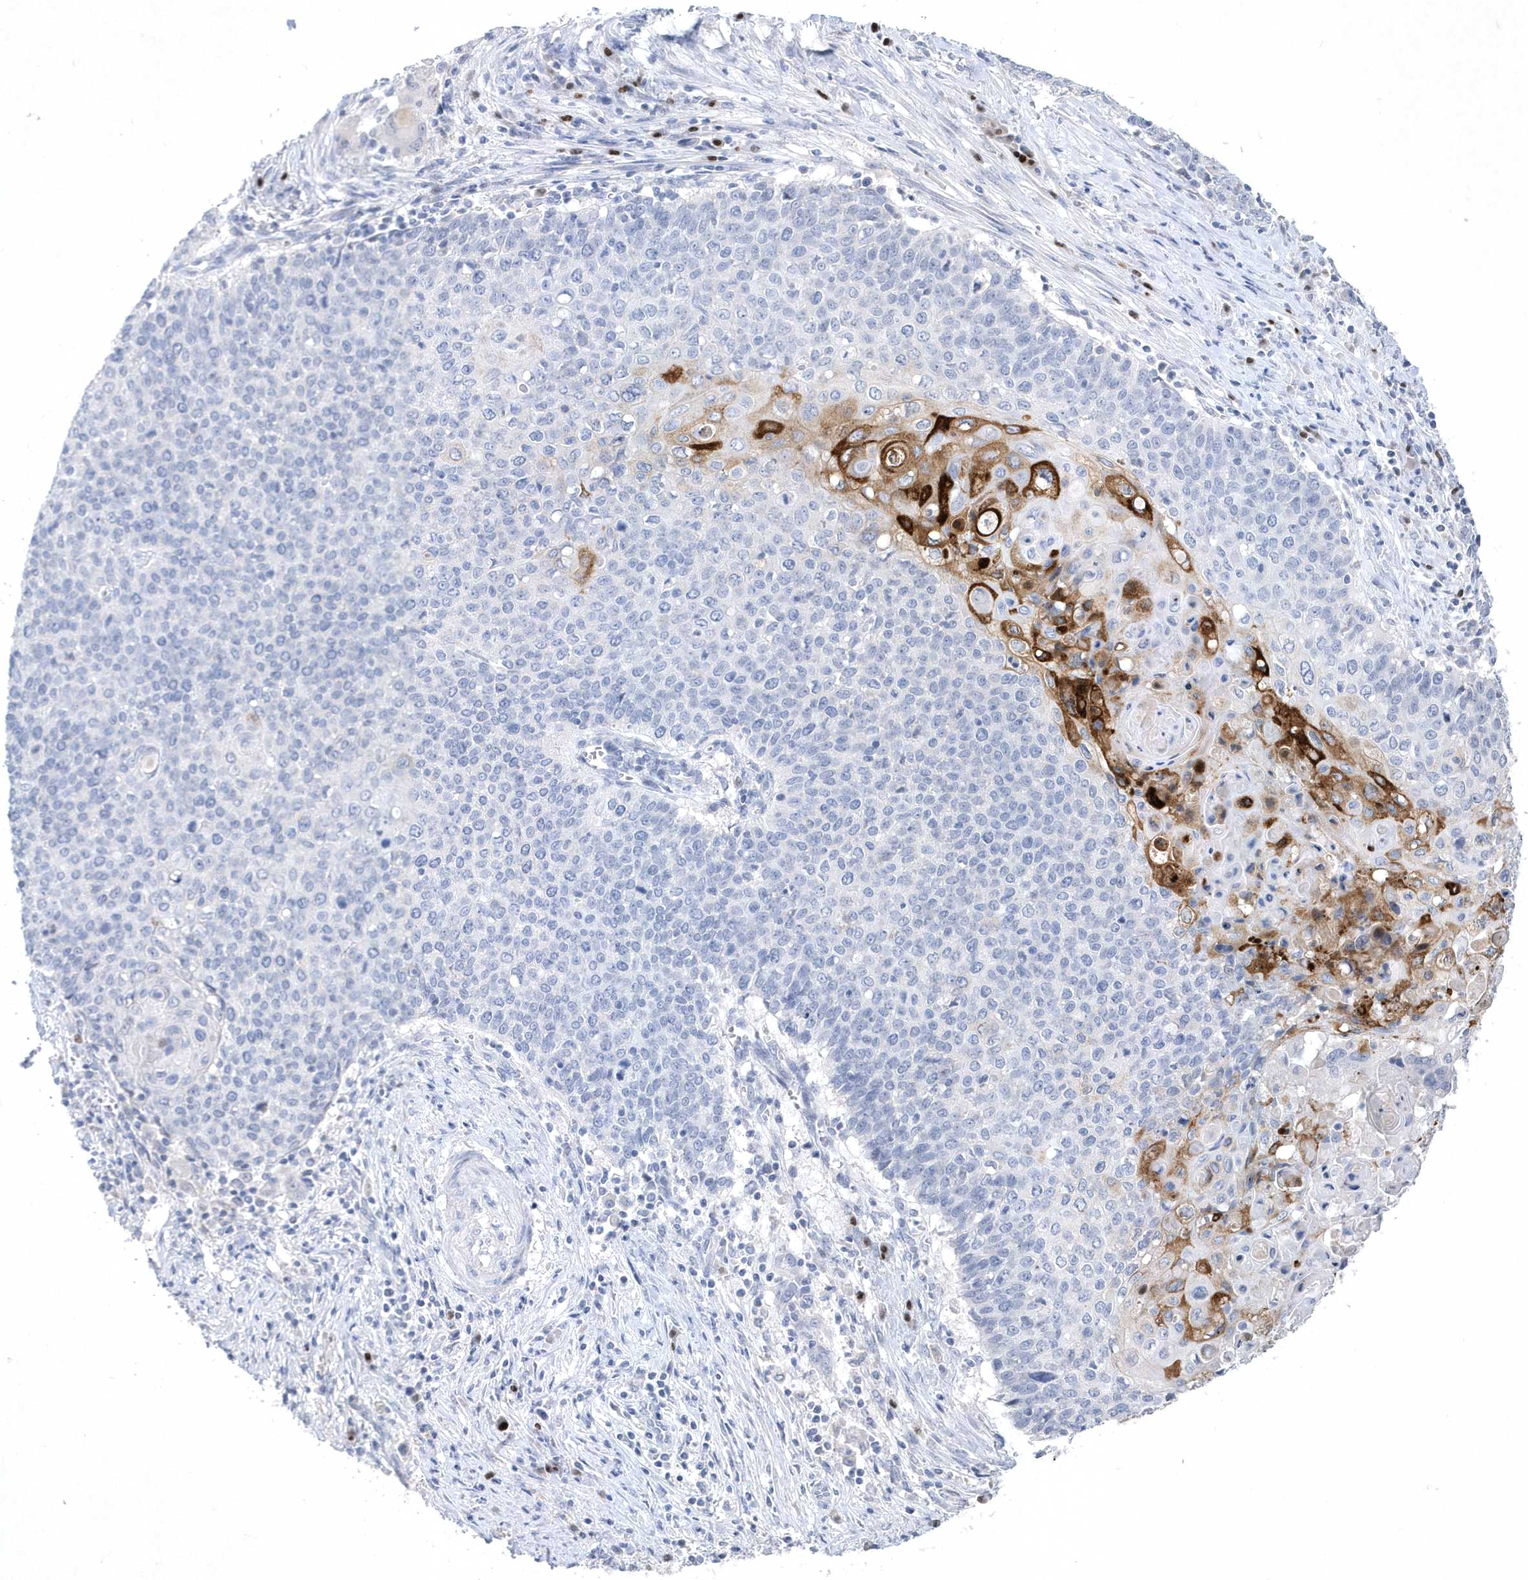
{"staining": {"intensity": "negative", "quantity": "none", "location": "none"}, "tissue": "cervical cancer", "cell_type": "Tumor cells", "image_type": "cancer", "snomed": [{"axis": "morphology", "description": "Squamous cell carcinoma, NOS"}, {"axis": "topography", "description": "Cervix"}], "caption": "The IHC histopathology image has no significant staining in tumor cells of cervical squamous cell carcinoma tissue.", "gene": "BHLHA15", "patient": {"sex": "female", "age": 39}}